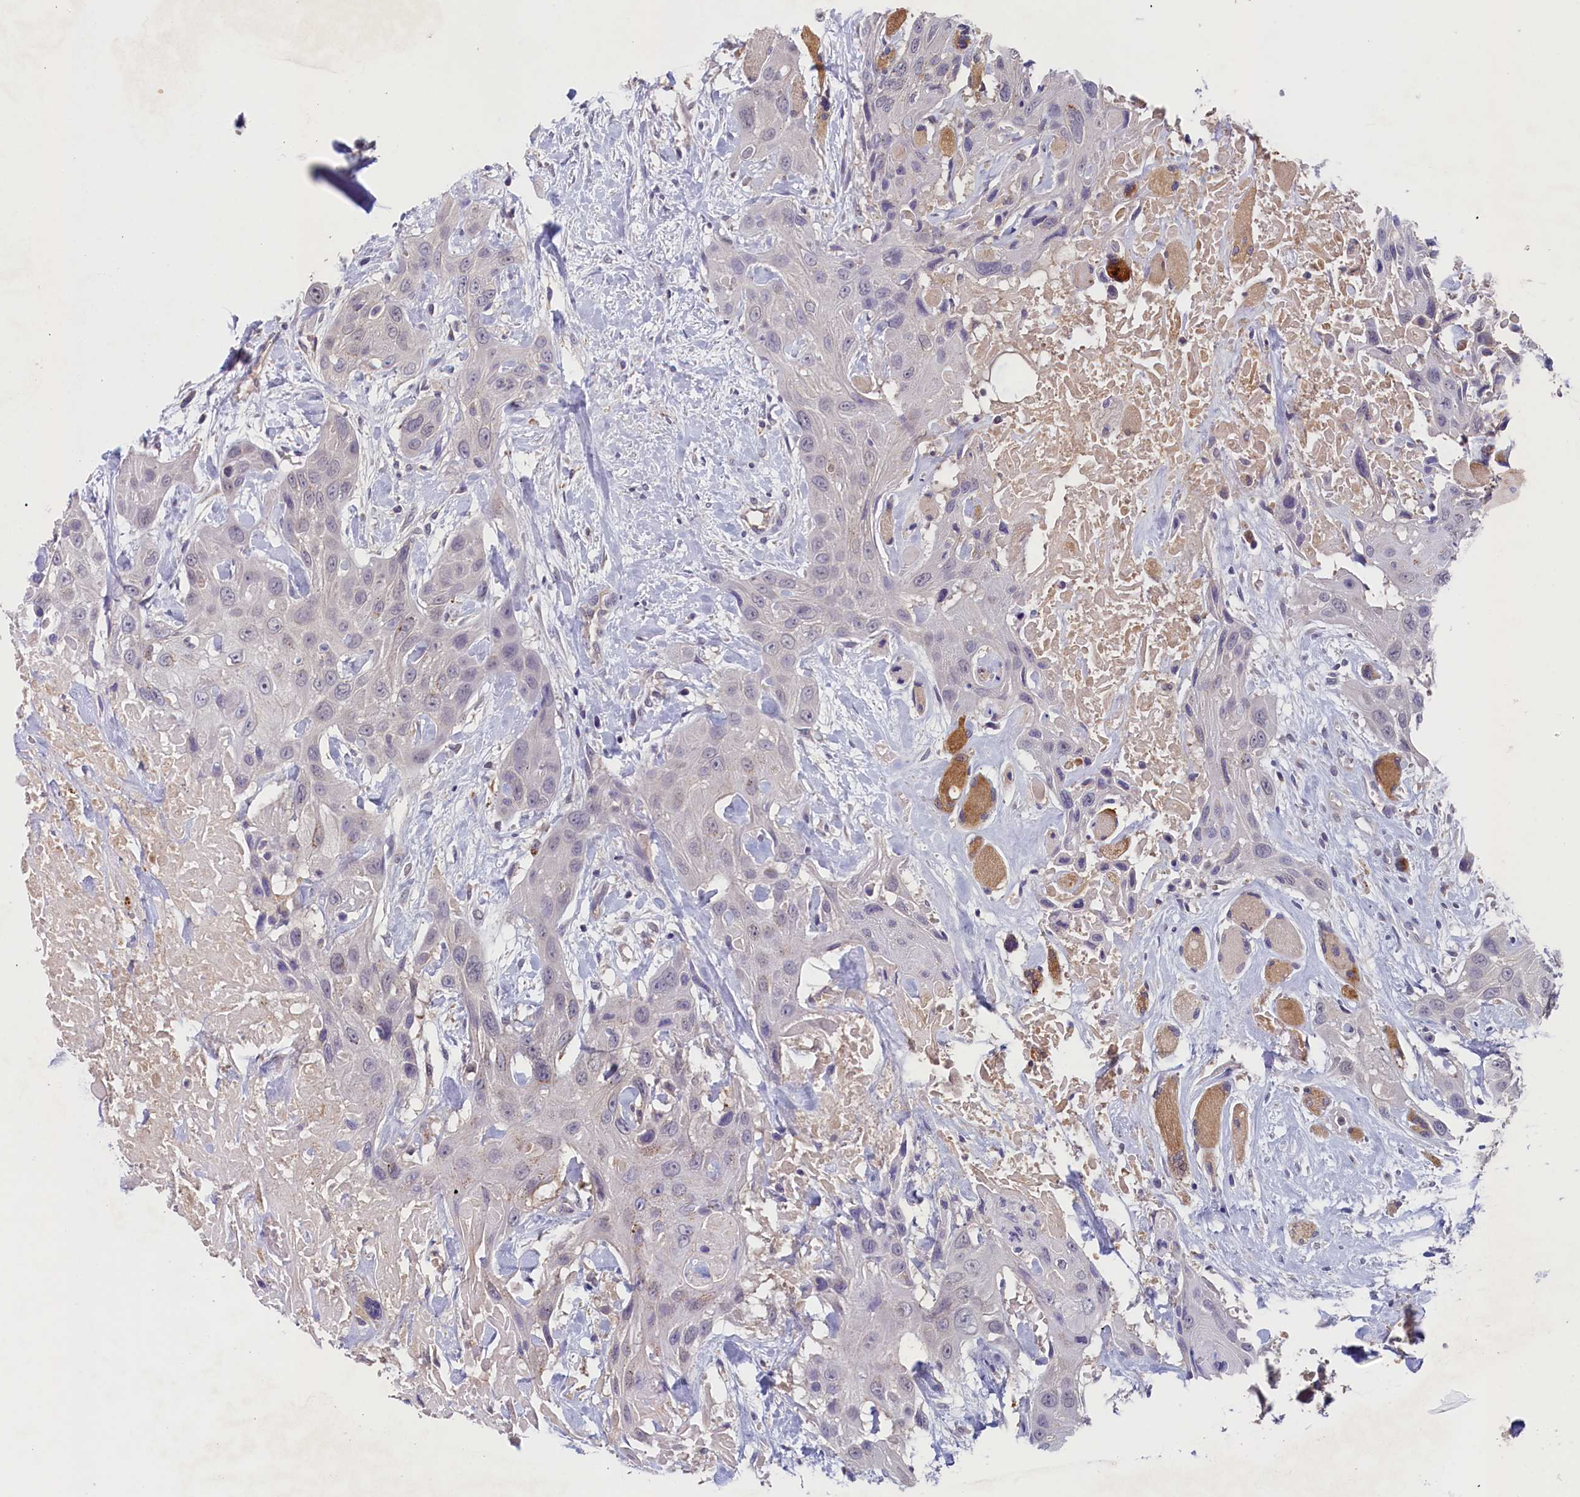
{"staining": {"intensity": "negative", "quantity": "none", "location": "none"}, "tissue": "head and neck cancer", "cell_type": "Tumor cells", "image_type": "cancer", "snomed": [{"axis": "morphology", "description": "Squamous cell carcinoma, NOS"}, {"axis": "topography", "description": "Head-Neck"}], "caption": "The IHC photomicrograph has no significant expression in tumor cells of head and neck cancer (squamous cell carcinoma) tissue.", "gene": "NUBP2", "patient": {"sex": "male", "age": 81}}